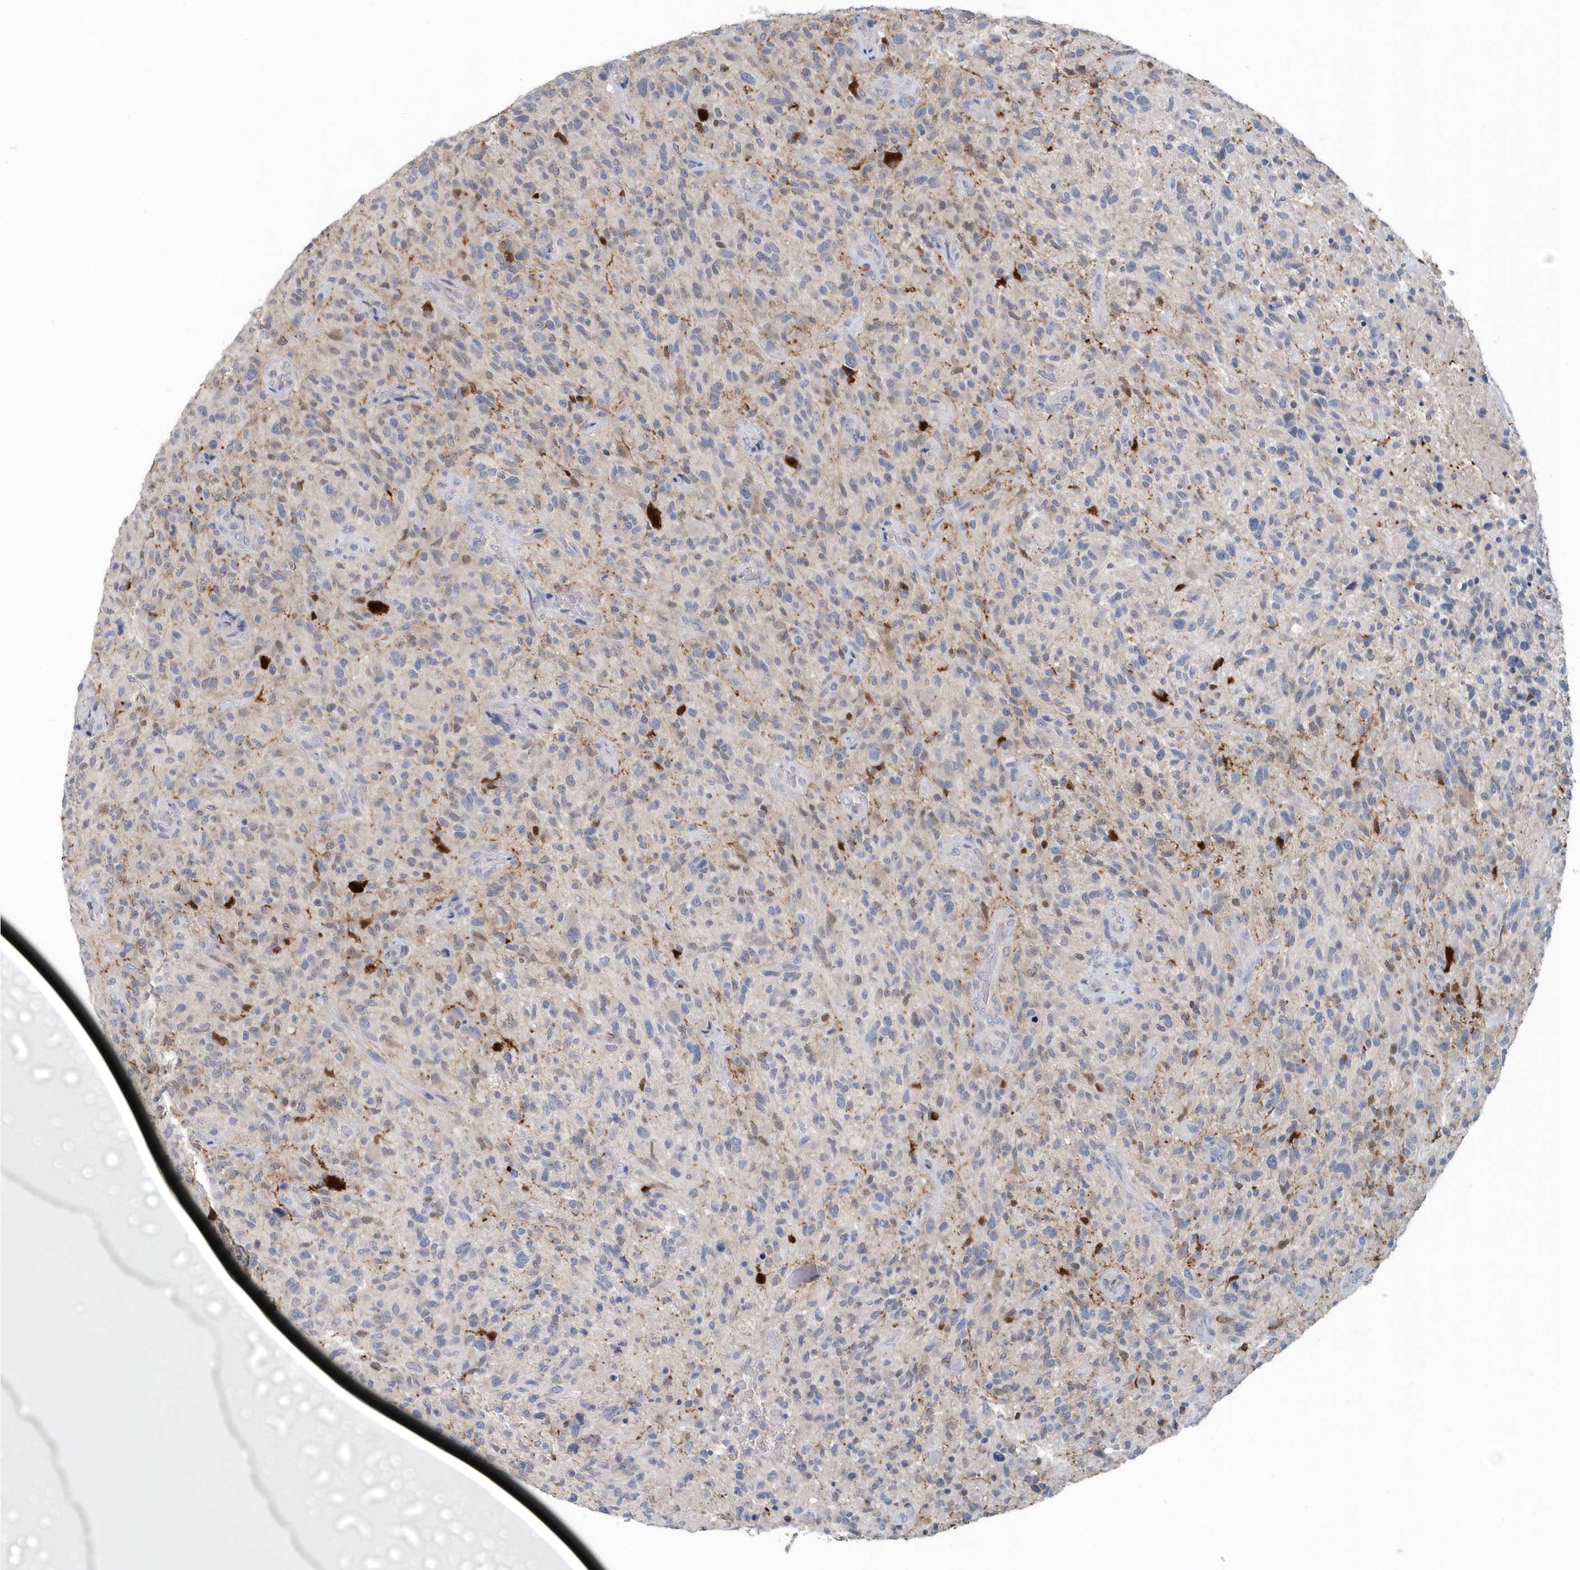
{"staining": {"intensity": "negative", "quantity": "none", "location": "none"}, "tissue": "glioma", "cell_type": "Tumor cells", "image_type": "cancer", "snomed": [{"axis": "morphology", "description": "Glioma, malignant, High grade"}, {"axis": "topography", "description": "Brain"}], "caption": "Tumor cells are negative for brown protein staining in malignant glioma (high-grade).", "gene": "PFN2", "patient": {"sex": "male", "age": 47}}